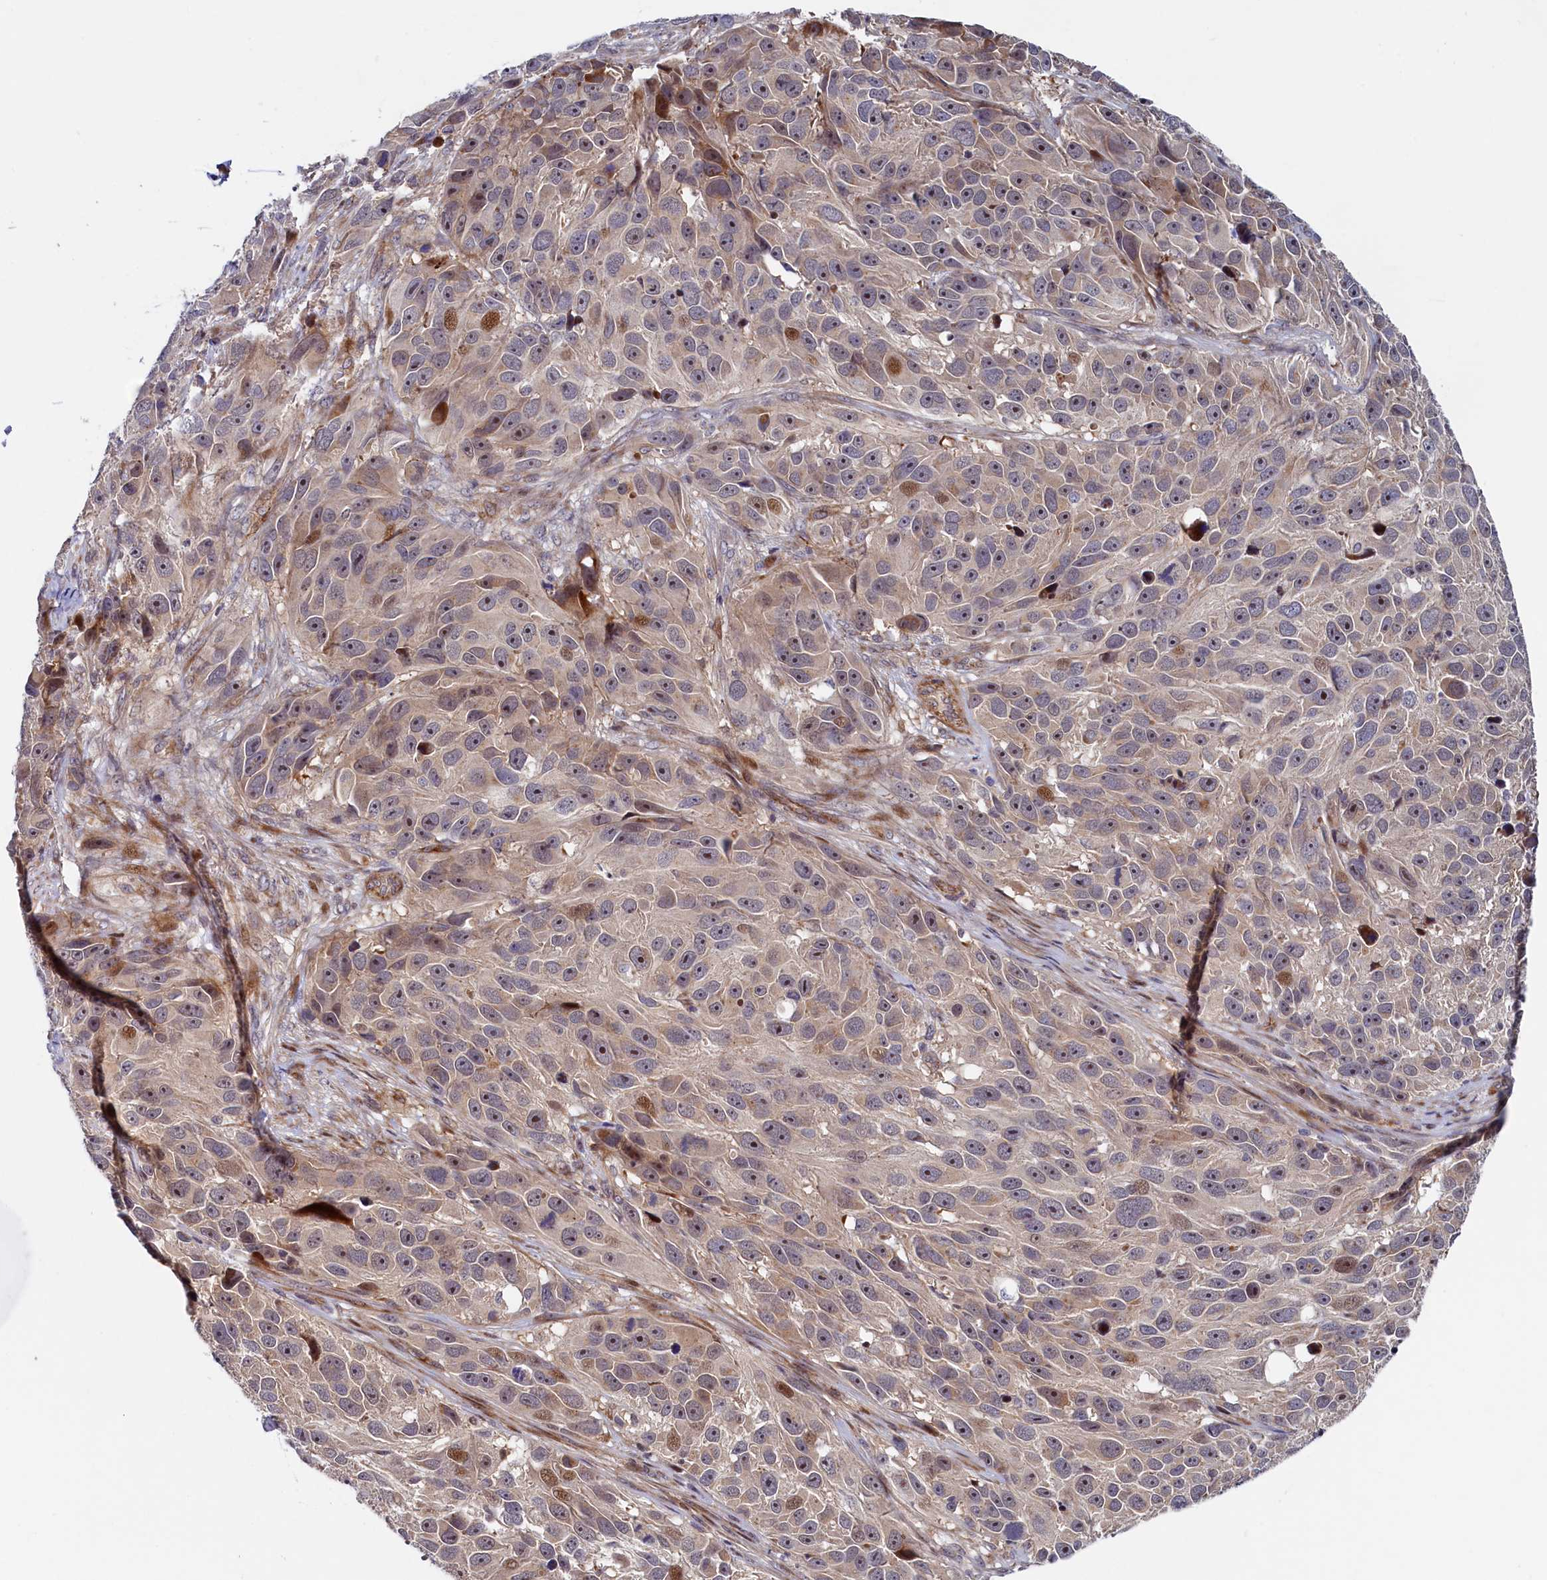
{"staining": {"intensity": "moderate", "quantity": "<25%", "location": "cytoplasmic/membranous,nuclear"}, "tissue": "melanoma", "cell_type": "Tumor cells", "image_type": "cancer", "snomed": [{"axis": "morphology", "description": "Malignant melanoma, NOS"}, {"axis": "topography", "description": "Skin"}], "caption": "A histopathology image of human malignant melanoma stained for a protein exhibits moderate cytoplasmic/membranous and nuclear brown staining in tumor cells.", "gene": "PIK3C3", "patient": {"sex": "male", "age": 84}}